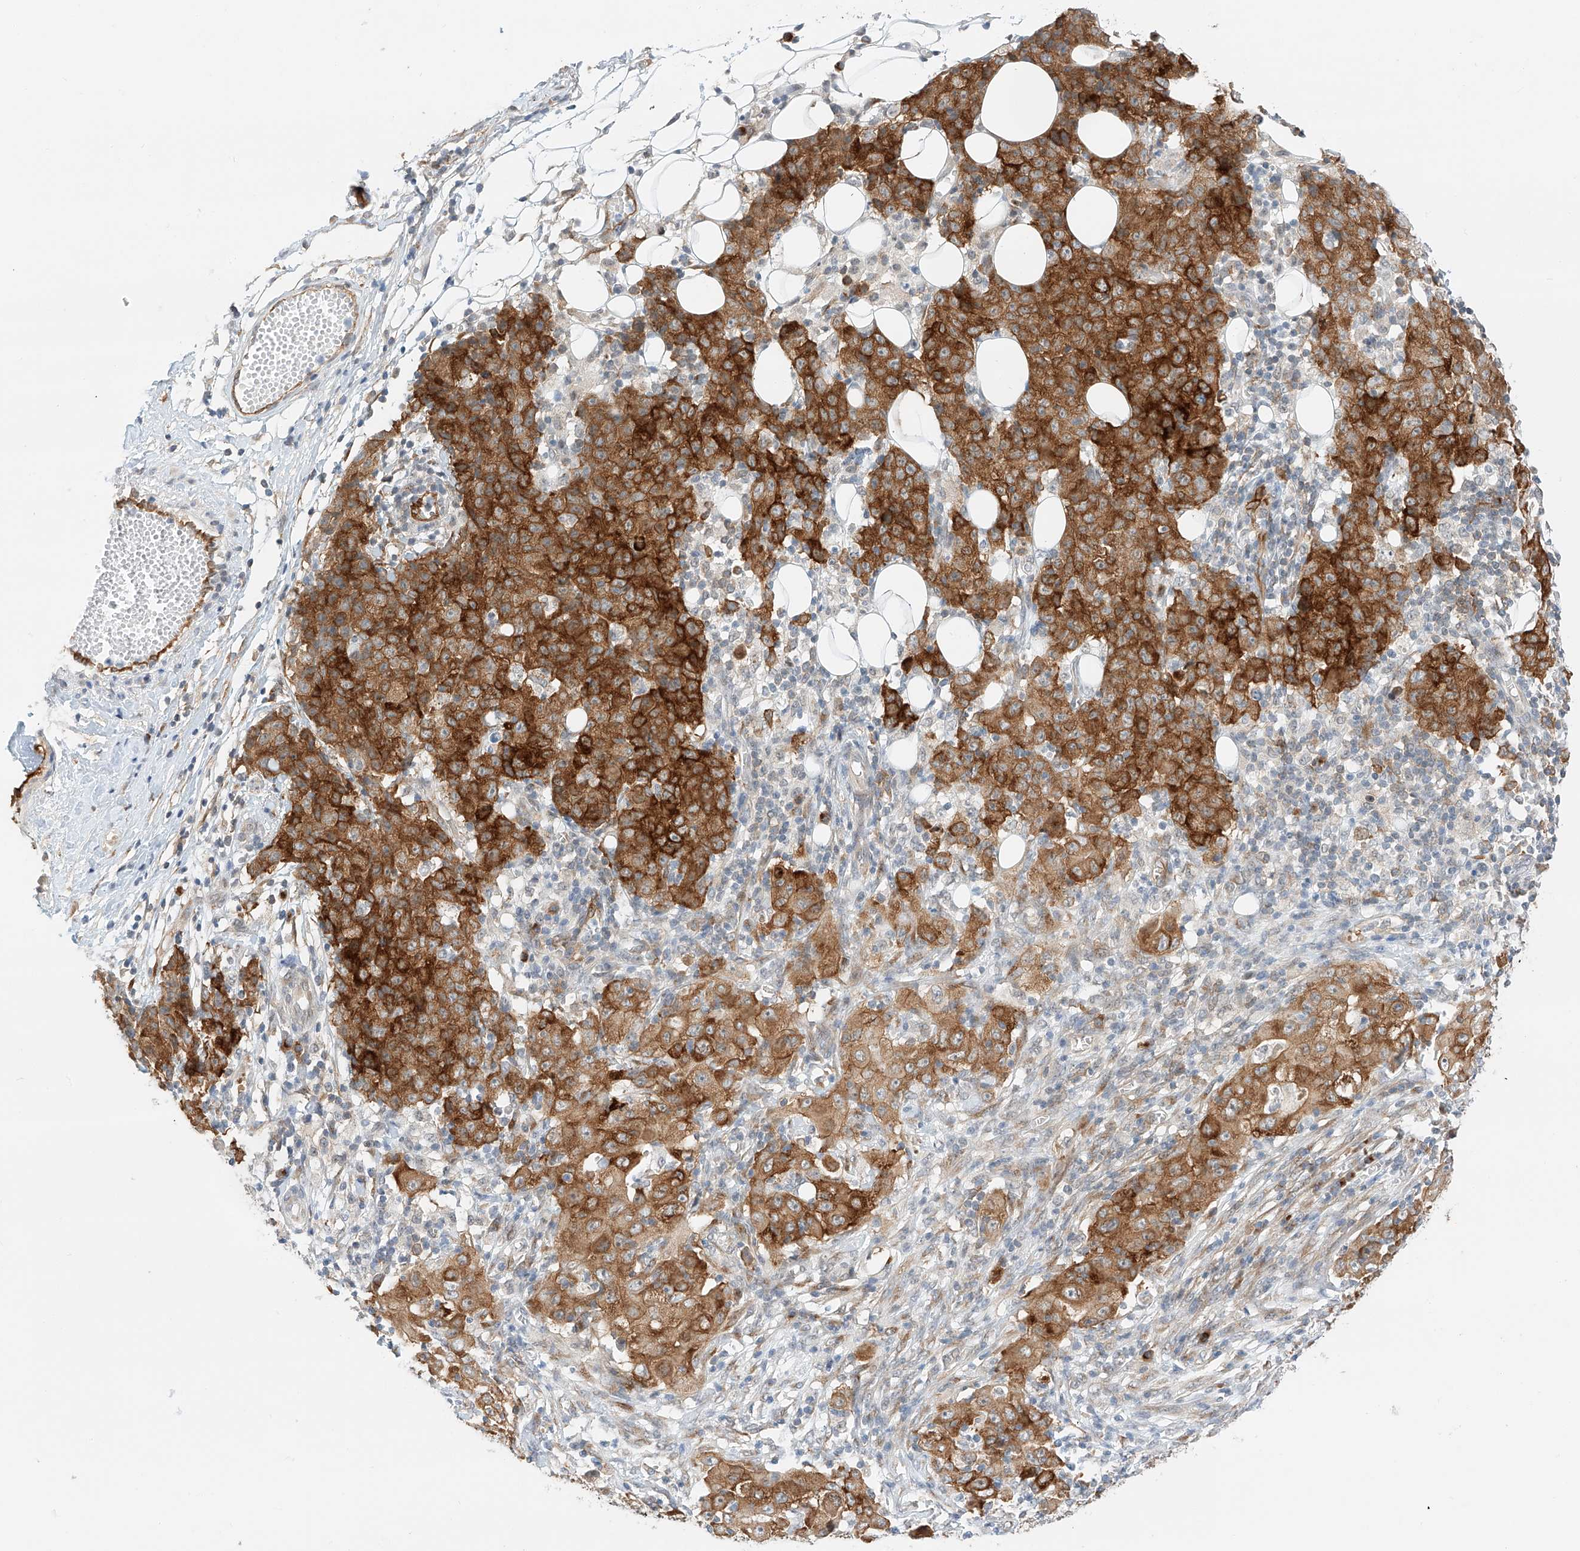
{"staining": {"intensity": "strong", "quantity": ">75%", "location": "cytoplasmic/membranous"}, "tissue": "ovarian cancer", "cell_type": "Tumor cells", "image_type": "cancer", "snomed": [{"axis": "morphology", "description": "Carcinoma, endometroid"}, {"axis": "topography", "description": "Ovary"}], "caption": "This histopathology image demonstrates ovarian endometroid carcinoma stained with IHC to label a protein in brown. The cytoplasmic/membranous of tumor cells show strong positivity for the protein. Nuclei are counter-stained blue.", "gene": "CARMIL1", "patient": {"sex": "female", "age": 42}}